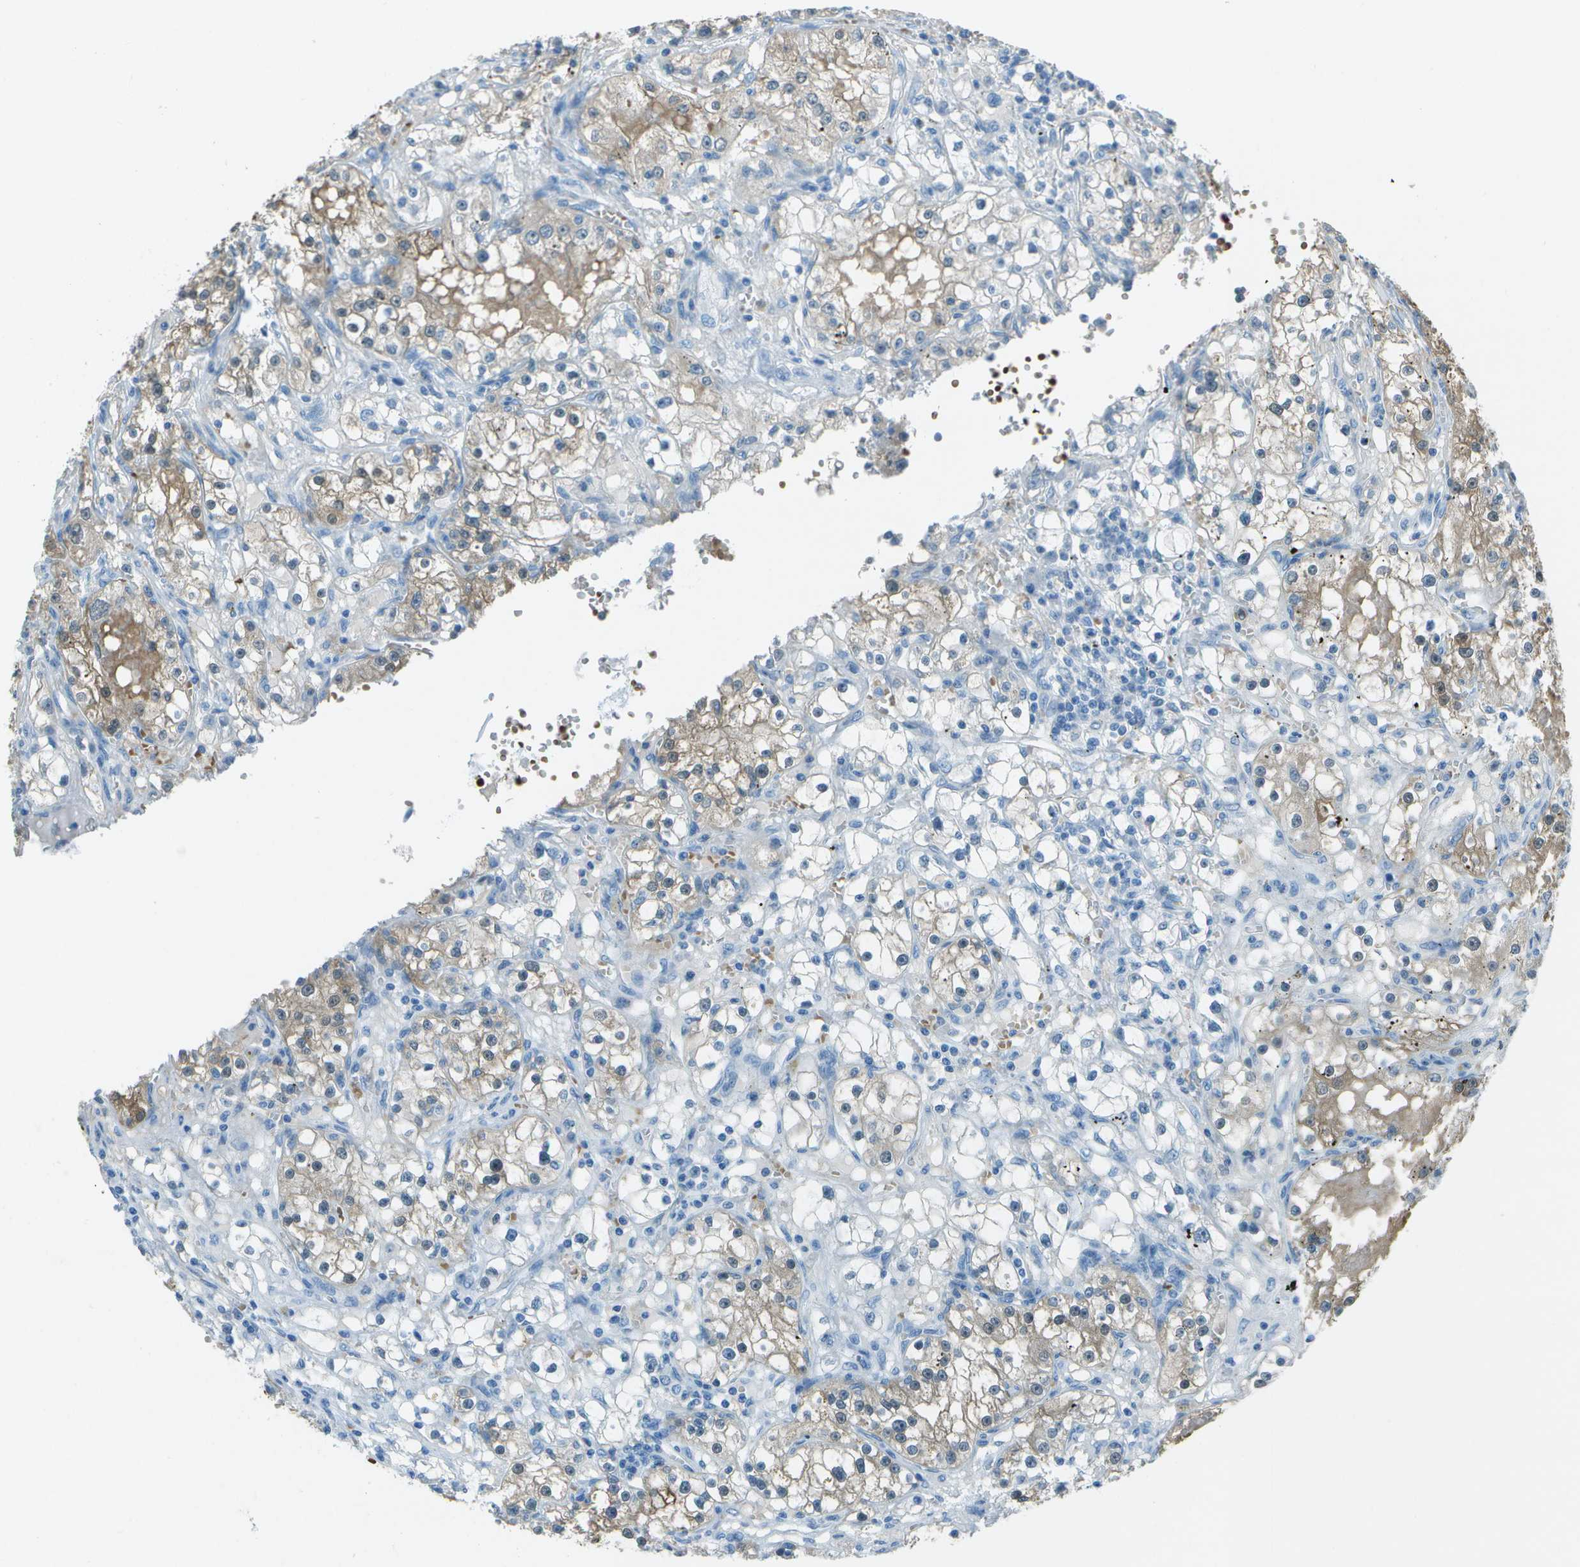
{"staining": {"intensity": "weak", "quantity": "25%-75%", "location": "cytoplasmic/membranous"}, "tissue": "renal cancer", "cell_type": "Tumor cells", "image_type": "cancer", "snomed": [{"axis": "morphology", "description": "Adenocarcinoma, NOS"}, {"axis": "topography", "description": "Kidney"}], "caption": "This micrograph shows immunohistochemistry staining of human renal cancer (adenocarcinoma), with low weak cytoplasmic/membranous expression in about 25%-75% of tumor cells.", "gene": "ASL", "patient": {"sex": "male", "age": 56}}